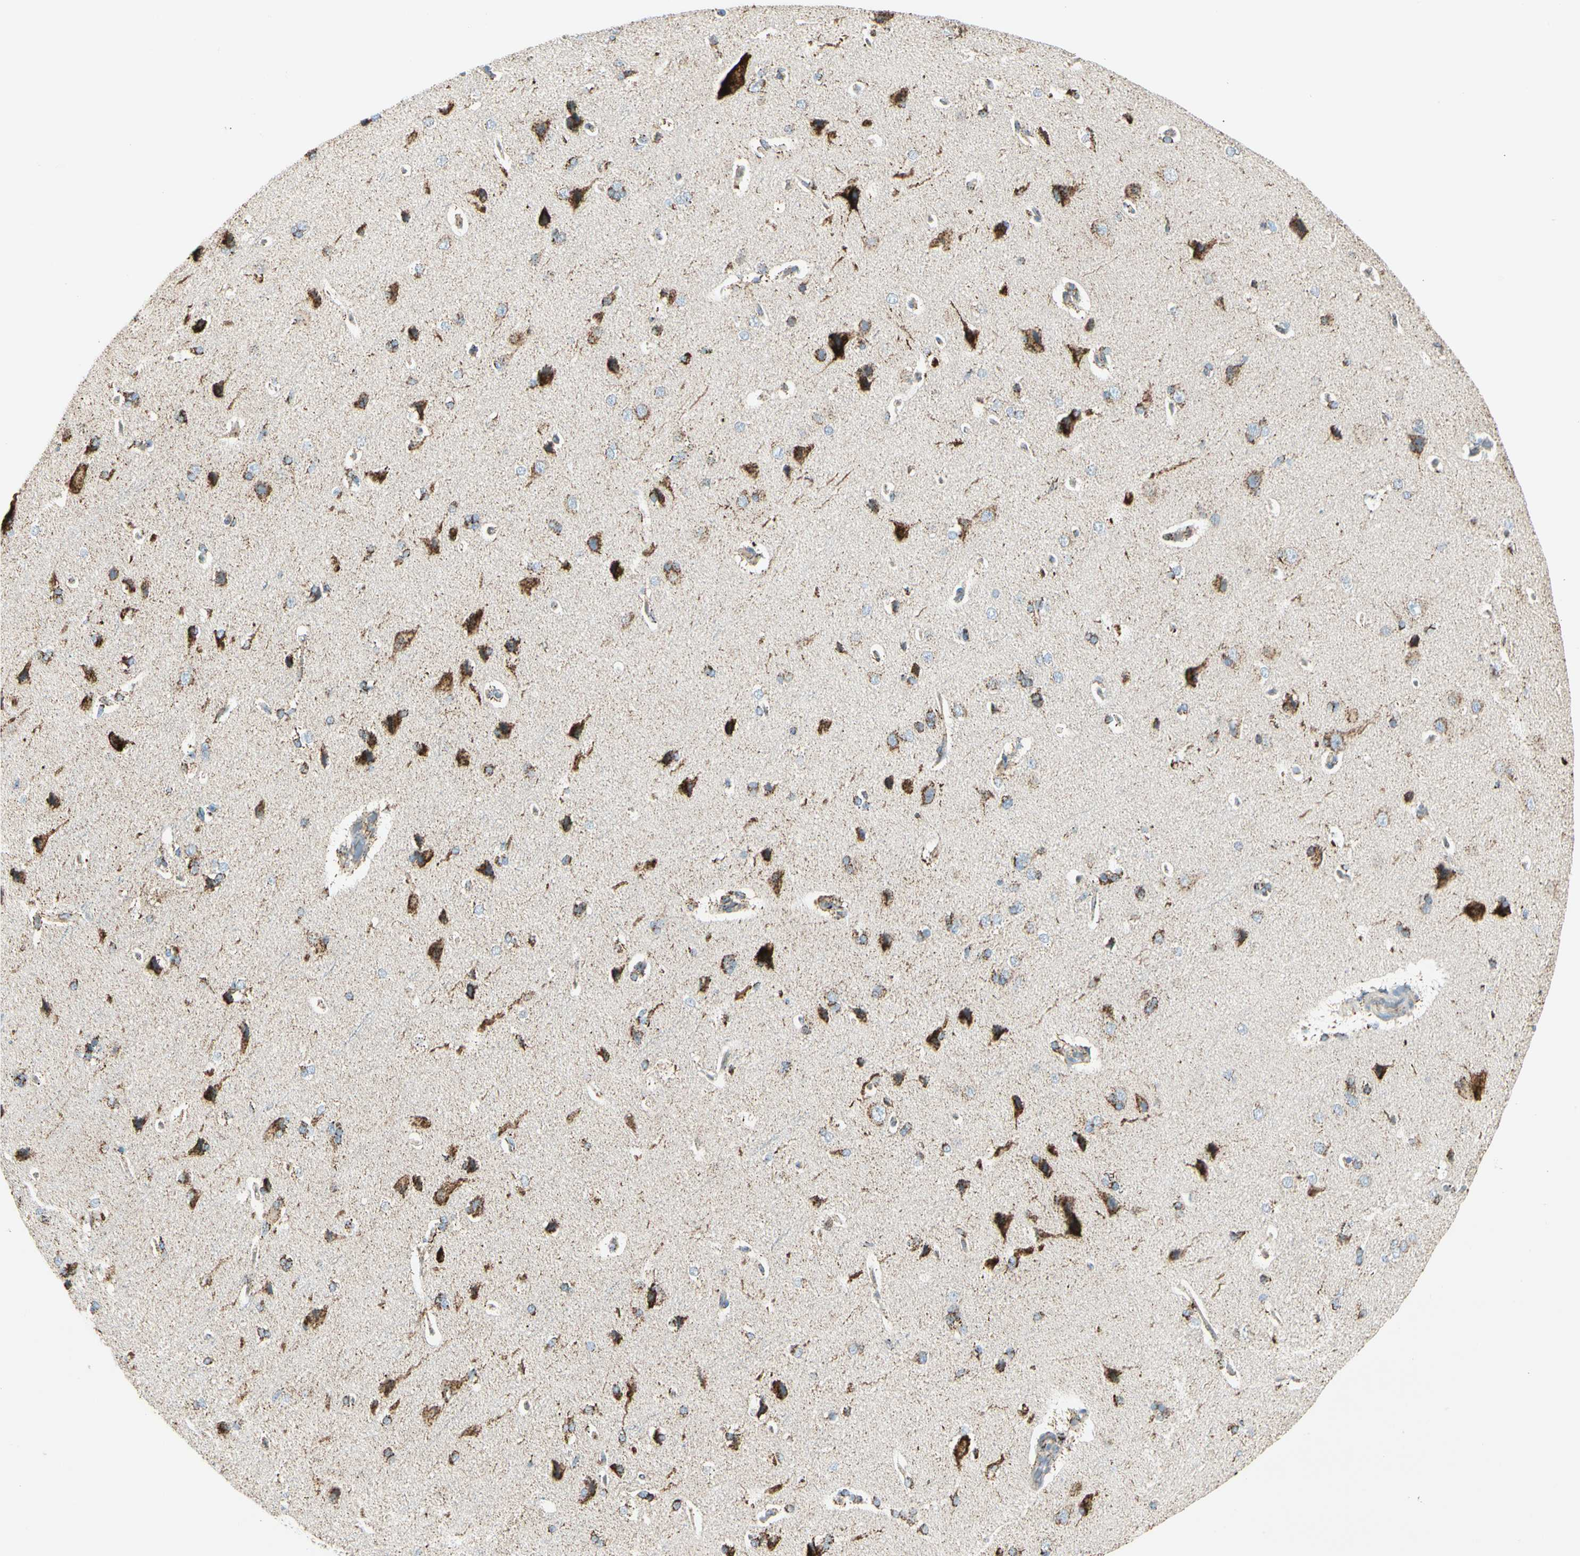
{"staining": {"intensity": "weak", "quantity": ">75%", "location": "cytoplasmic/membranous"}, "tissue": "cerebral cortex", "cell_type": "Endothelial cells", "image_type": "normal", "snomed": [{"axis": "morphology", "description": "Normal tissue, NOS"}, {"axis": "topography", "description": "Cerebral cortex"}], "caption": "Immunohistochemical staining of benign human cerebral cortex reveals weak cytoplasmic/membranous protein expression in about >75% of endothelial cells.", "gene": "ME2", "patient": {"sex": "male", "age": 62}}